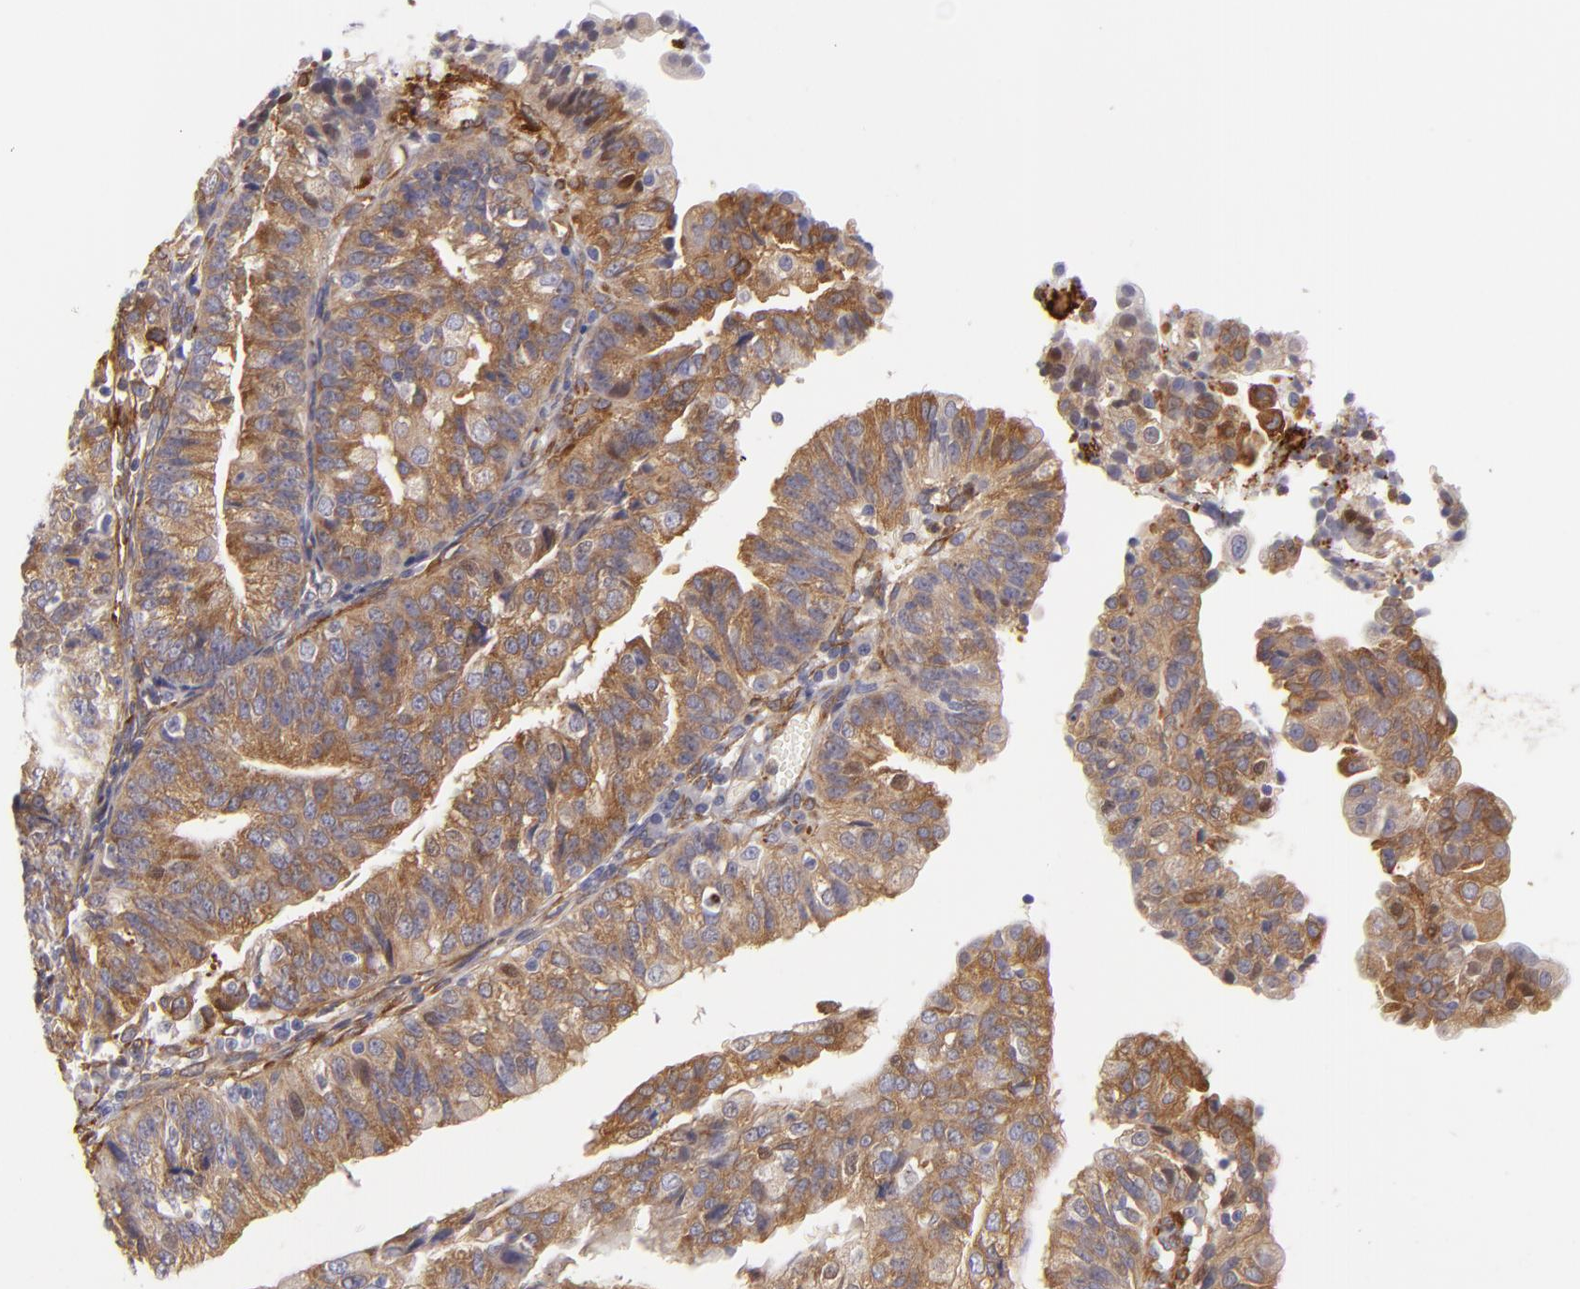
{"staining": {"intensity": "weak", "quantity": ">75%", "location": "cytoplasmic/membranous"}, "tissue": "endometrial cancer", "cell_type": "Tumor cells", "image_type": "cancer", "snomed": [{"axis": "morphology", "description": "Adenocarcinoma, NOS"}, {"axis": "topography", "description": "Endometrium"}], "caption": "A brown stain highlights weak cytoplasmic/membranous positivity of a protein in adenocarcinoma (endometrial) tumor cells.", "gene": "VCL", "patient": {"sex": "female", "age": 56}}